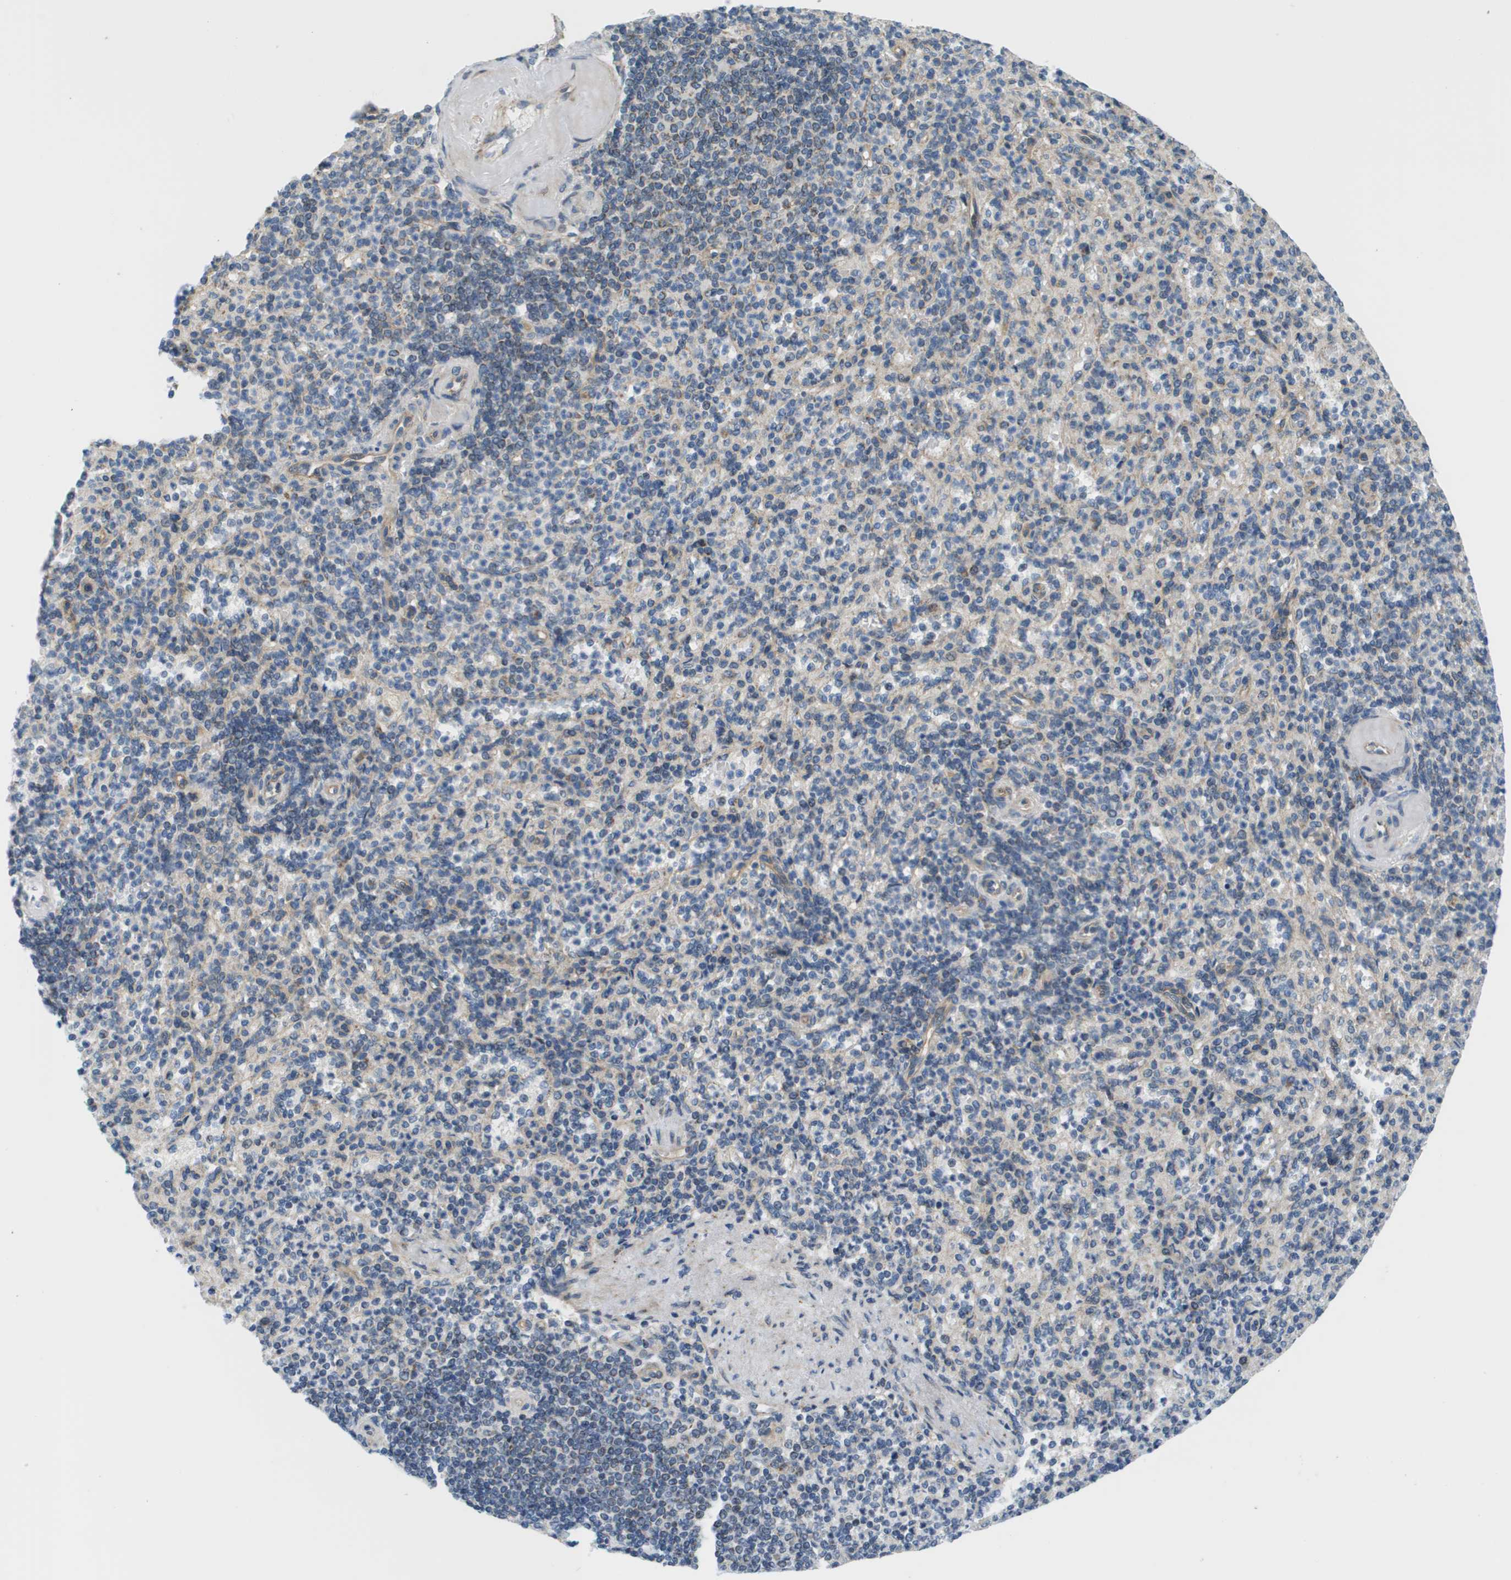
{"staining": {"intensity": "weak", "quantity": "<25%", "location": "cytoplasmic/membranous"}, "tissue": "spleen", "cell_type": "Cells in red pulp", "image_type": "normal", "snomed": [{"axis": "morphology", "description": "Normal tissue, NOS"}, {"axis": "topography", "description": "Spleen"}], "caption": "This micrograph is of unremarkable spleen stained with immunohistochemistry to label a protein in brown with the nuclei are counter-stained blue. There is no staining in cells in red pulp.", "gene": "KRT23", "patient": {"sex": "female", "age": 74}}